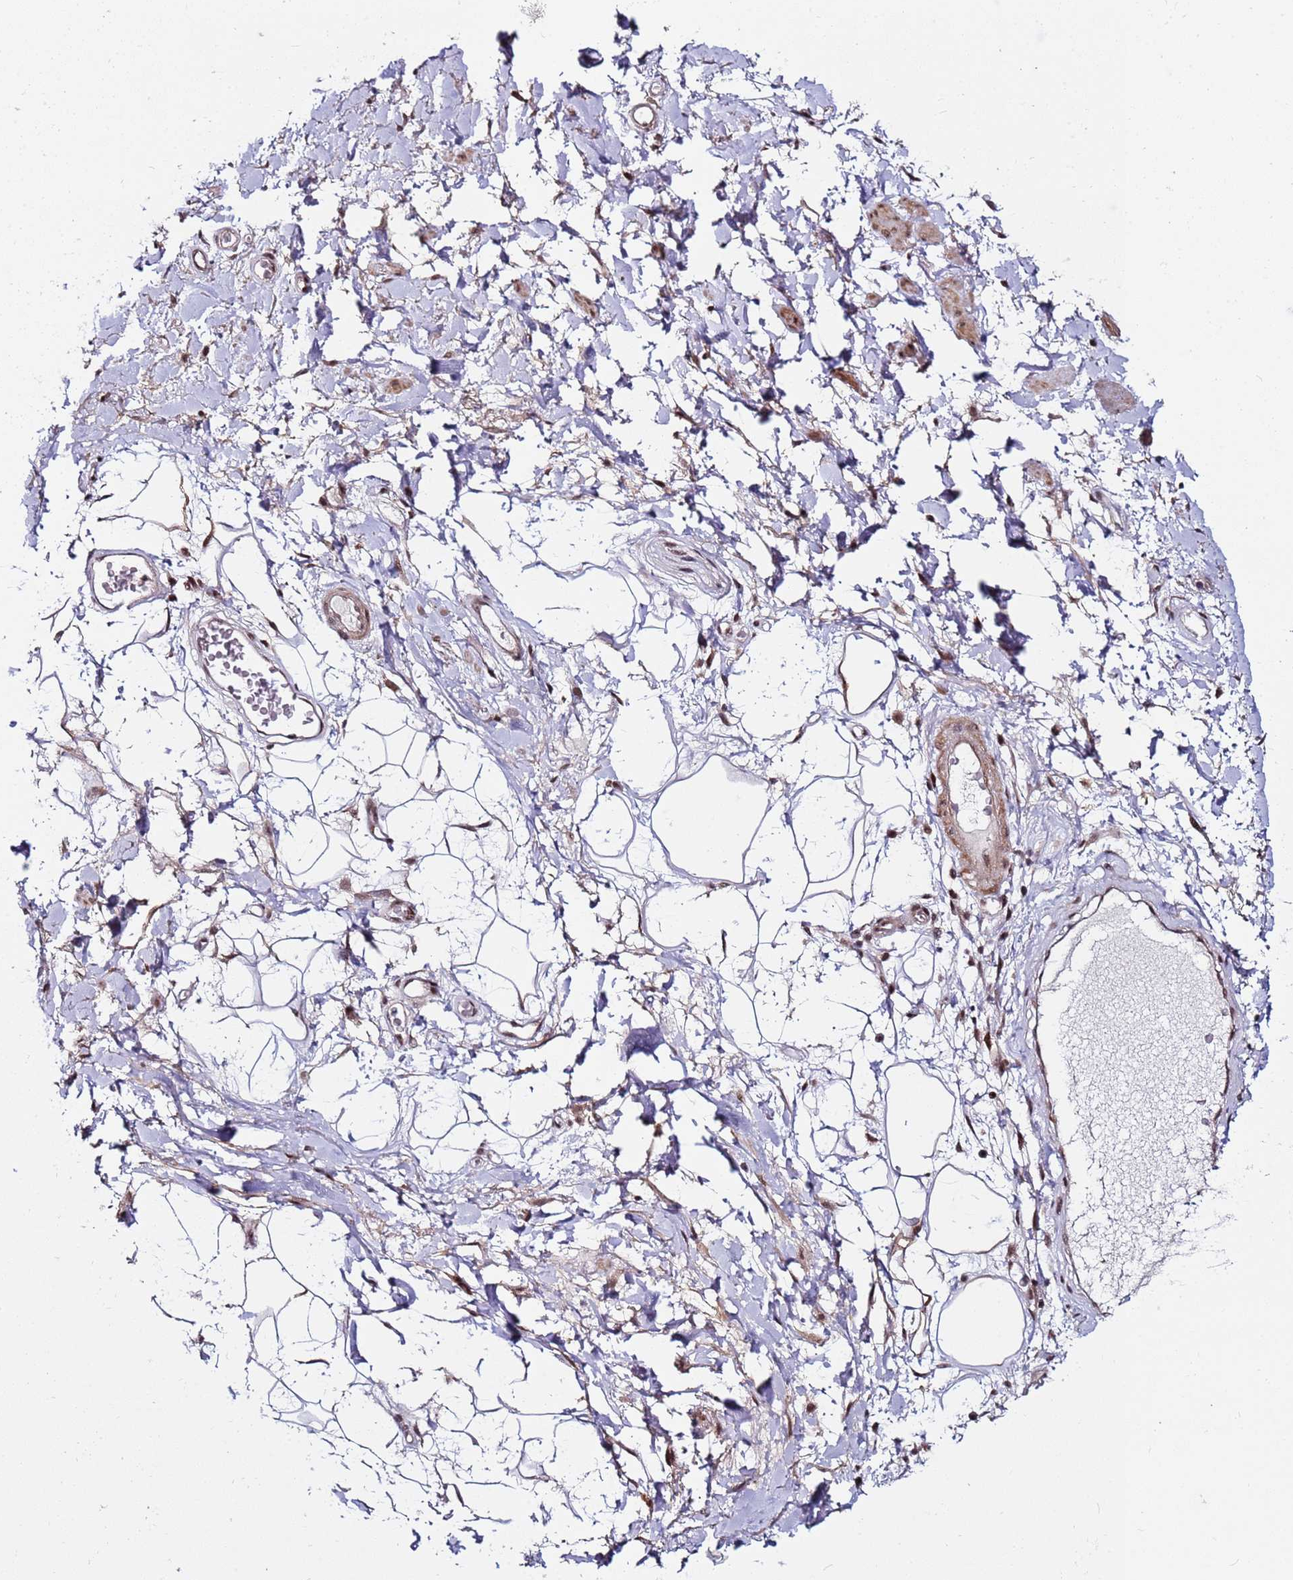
{"staining": {"intensity": "weak", "quantity": ">75%", "location": "cytoplasmic/membranous"}, "tissue": "adipose tissue", "cell_type": "Adipocytes", "image_type": "normal", "snomed": [{"axis": "morphology", "description": "Normal tissue, NOS"}, {"axis": "morphology", "description": "Adenocarcinoma, NOS"}, {"axis": "topography", "description": "Rectum"}, {"axis": "topography", "description": "Vagina"}, {"axis": "topography", "description": "Peripheral nerve tissue"}], "caption": "Adipose tissue stained for a protein (brown) reveals weak cytoplasmic/membranous positive positivity in approximately >75% of adipocytes.", "gene": "PPM1H", "patient": {"sex": "female", "age": 71}}